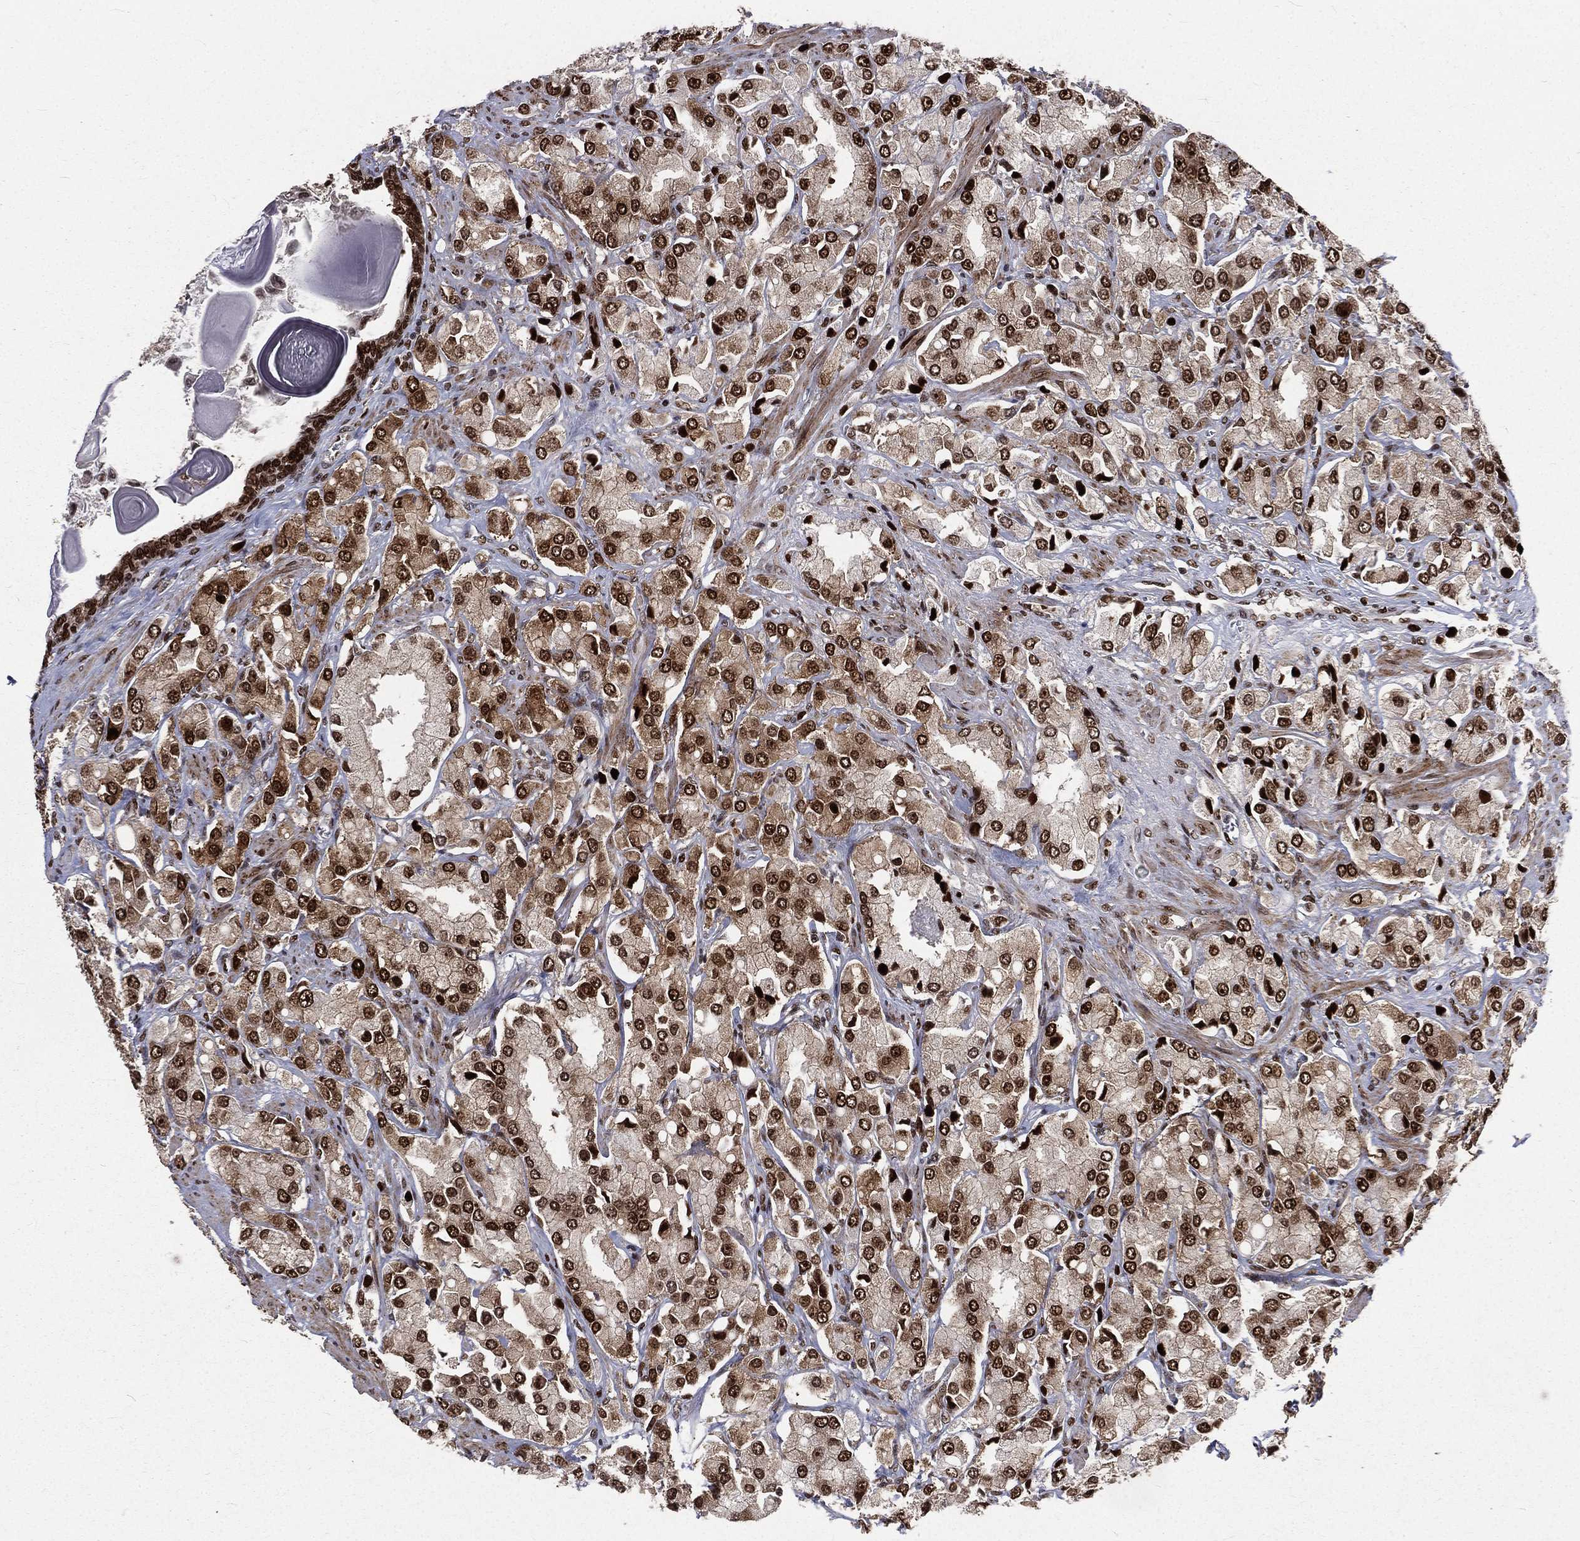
{"staining": {"intensity": "strong", "quantity": ">75%", "location": "nuclear"}, "tissue": "prostate cancer", "cell_type": "Tumor cells", "image_type": "cancer", "snomed": [{"axis": "morphology", "description": "Adenocarcinoma, NOS"}, {"axis": "topography", "description": "Prostate and seminal vesicle, NOS"}, {"axis": "topography", "description": "Prostate"}], "caption": "Protein staining by immunohistochemistry reveals strong nuclear expression in about >75% of tumor cells in prostate cancer (adenocarcinoma).", "gene": "POLB", "patient": {"sex": "male", "age": 64}}